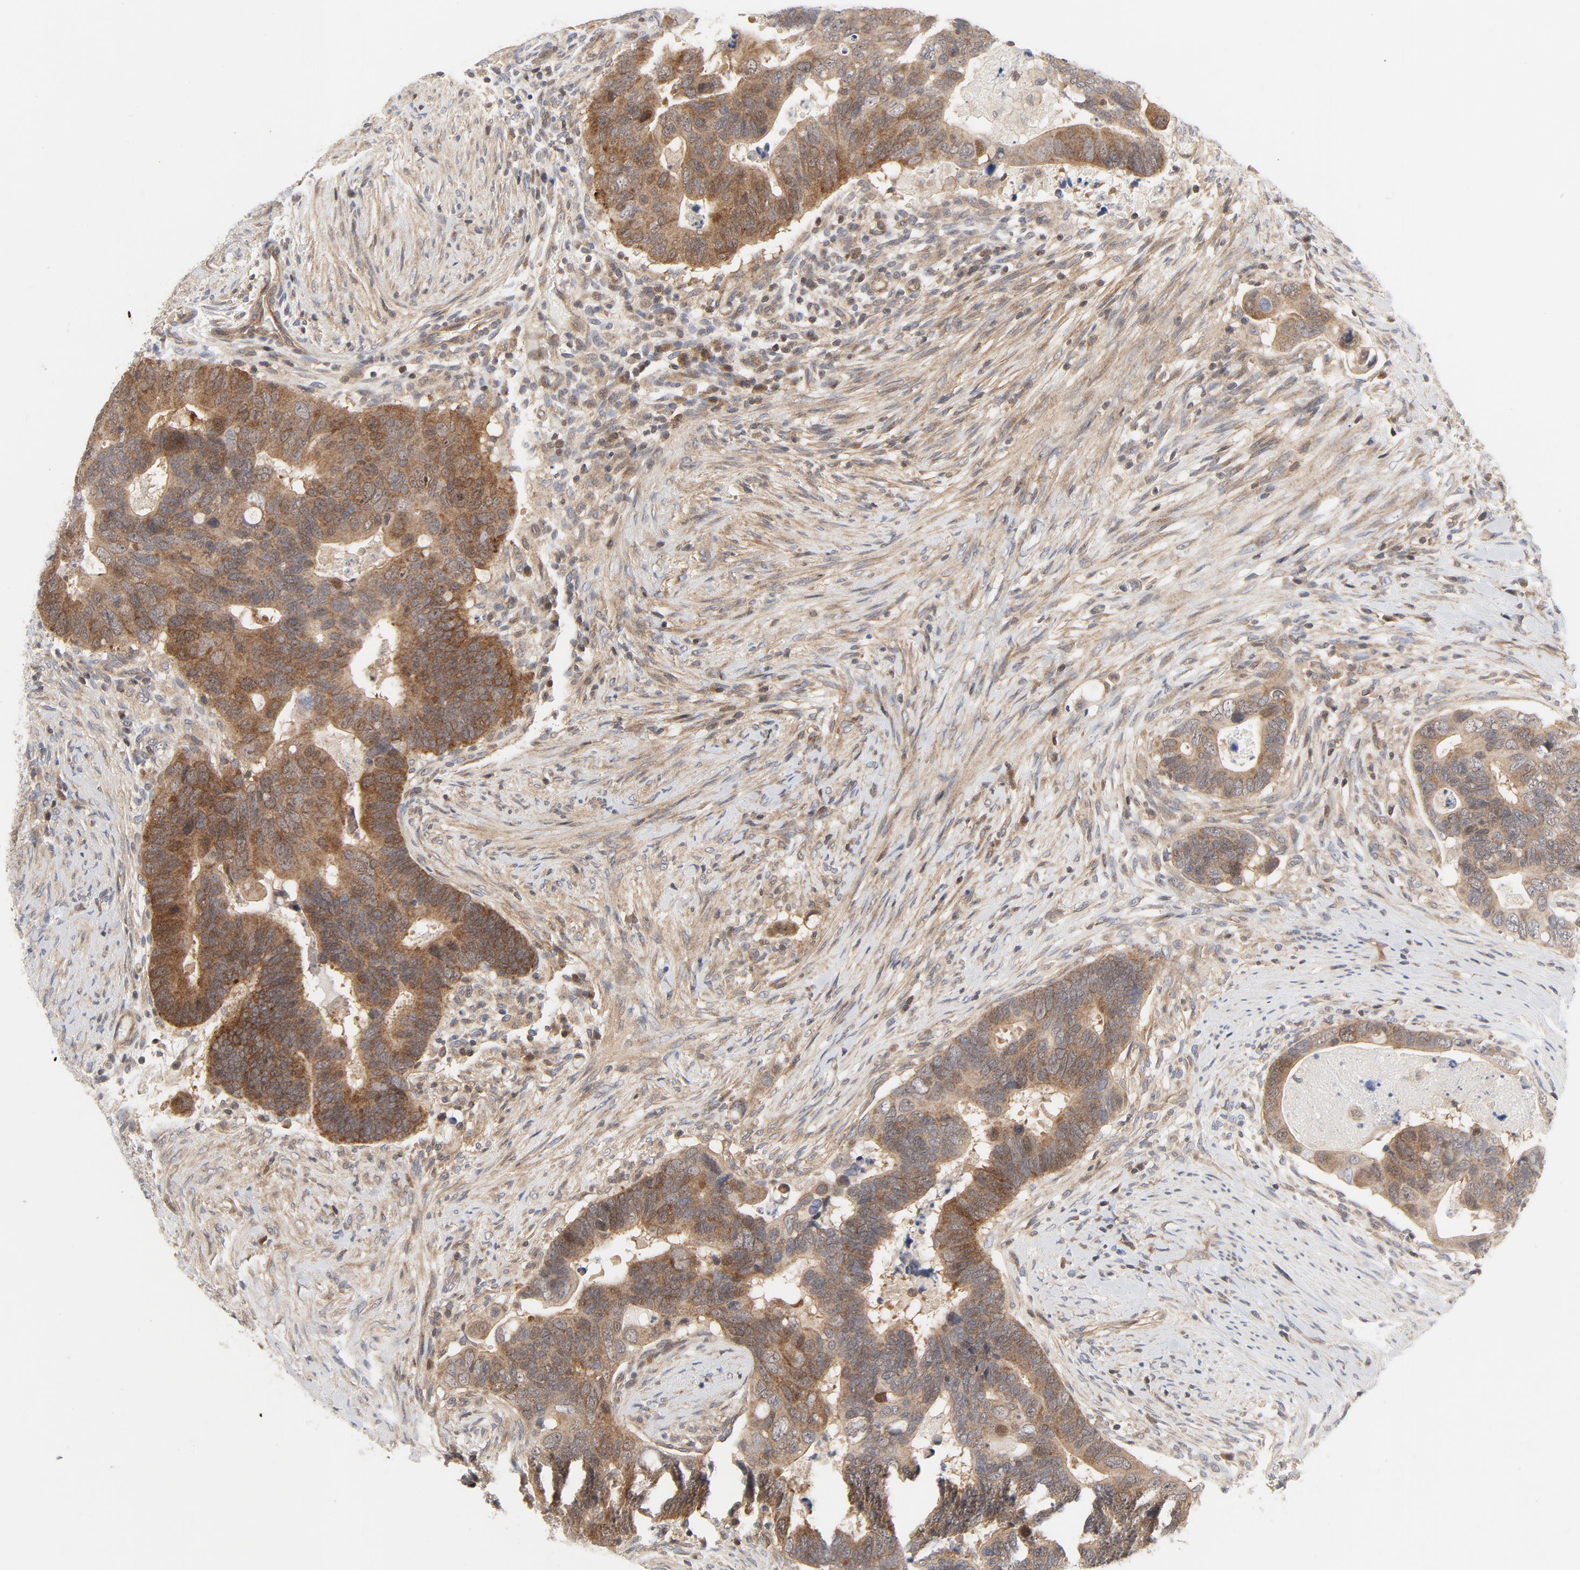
{"staining": {"intensity": "moderate", "quantity": ">75%", "location": "cytoplasmic/membranous"}, "tissue": "colorectal cancer", "cell_type": "Tumor cells", "image_type": "cancer", "snomed": [{"axis": "morphology", "description": "Adenocarcinoma, NOS"}, {"axis": "topography", "description": "Rectum"}], "caption": "A histopathology image of human colorectal cancer stained for a protein displays moderate cytoplasmic/membranous brown staining in tumor cells.", "gene": "MAP2K7", "patient": {"sex": "male", "age": 53}}